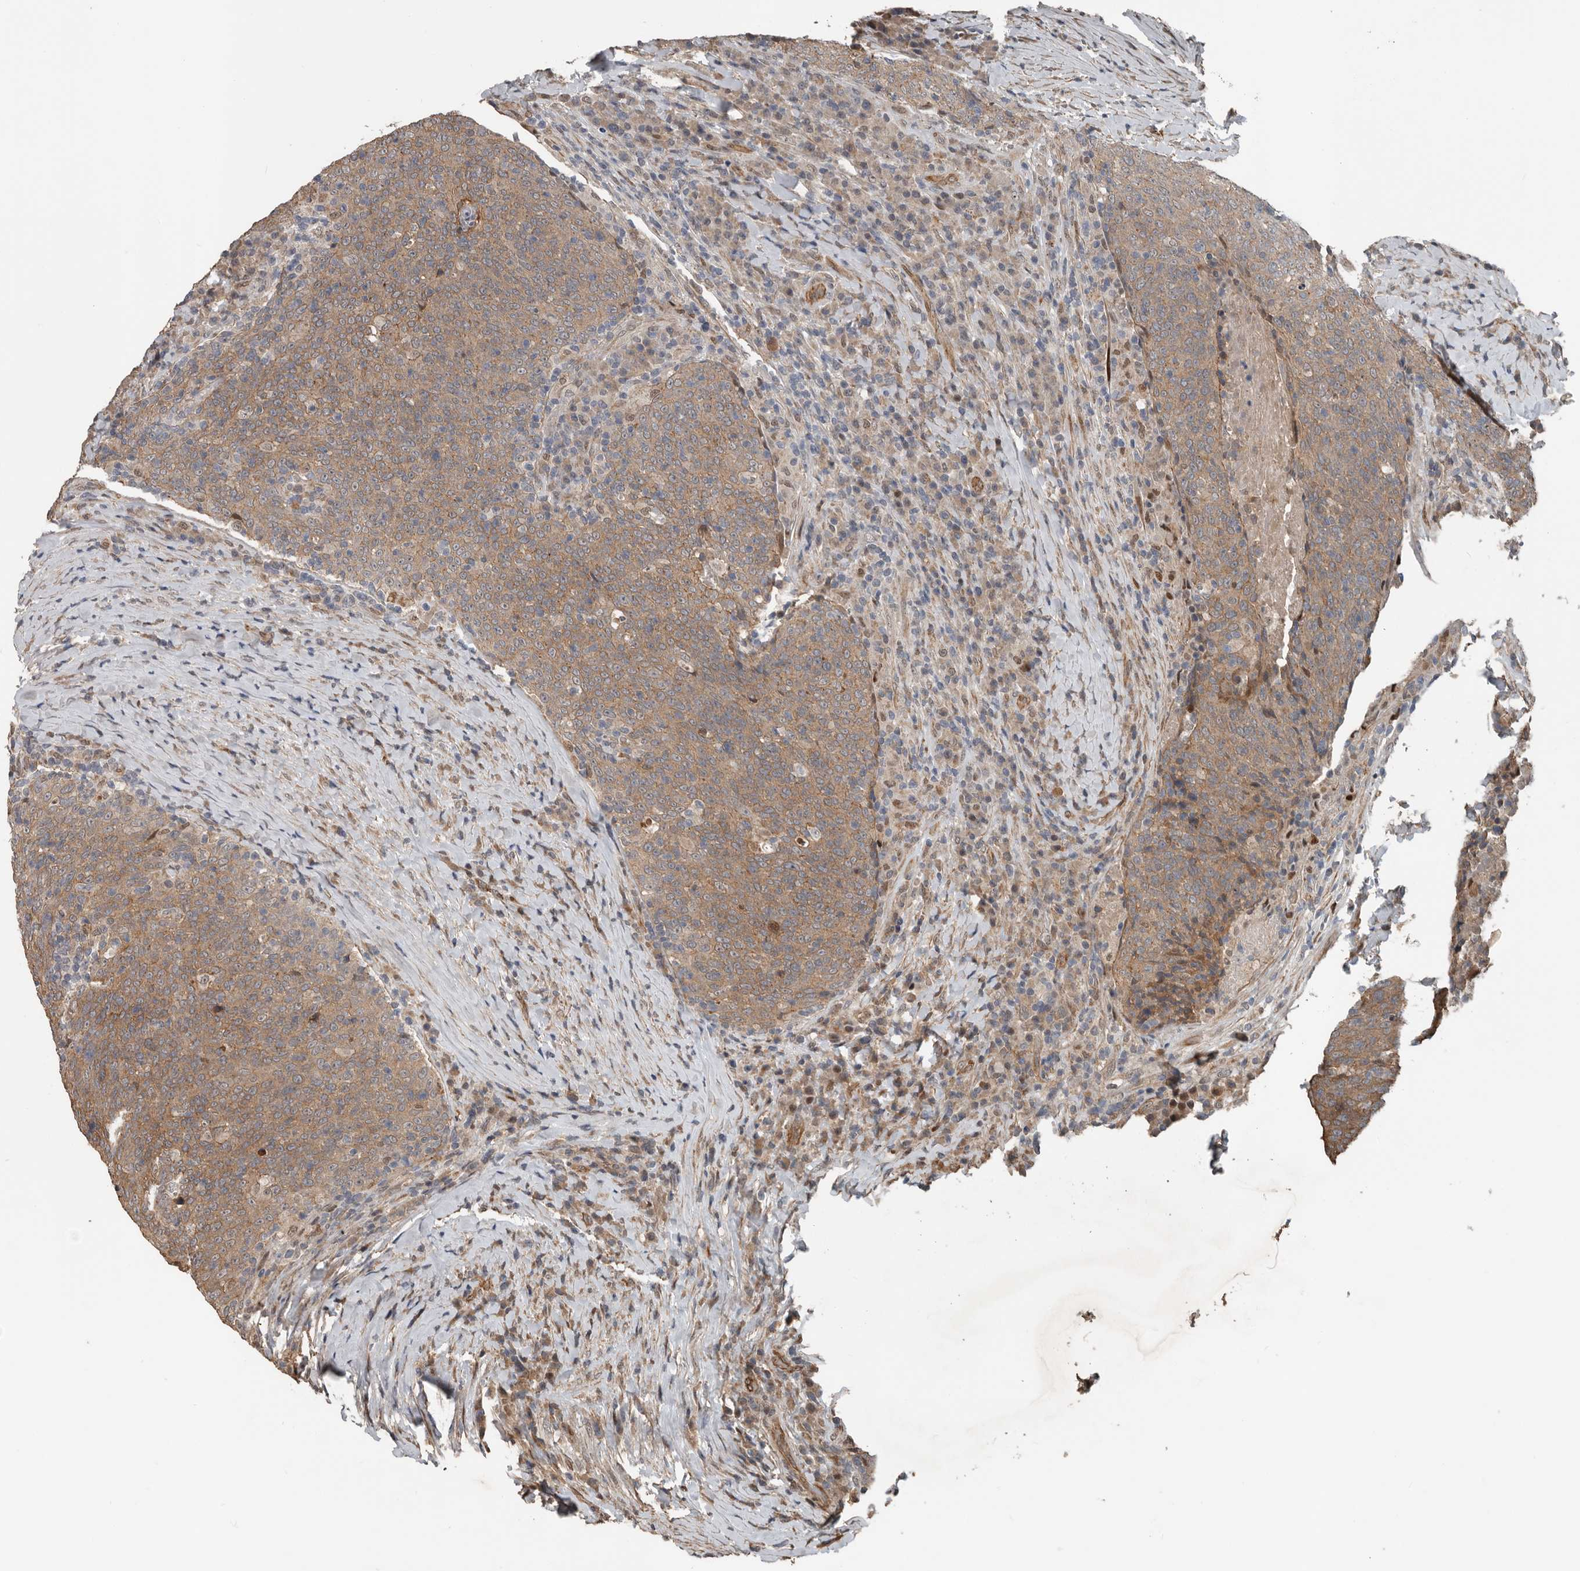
{"staining": {"intensity": "moderate", "quantity": ">75%", "location": "cytoplasmic/membranous"}, "tissue": "head and neck cancer", "cell_type": "Tumor cells", "image_type": "cancer", "snomed": [{"axis": "morphology", "description": "Squamous cell carcinoma, NOS"}, {"axis": "morphology", "description": "Squamous cell carcinoma, metastatic, NOS"}, {"axis": "topography", "description": "Lymph node"}, {"axis": "topography", "description": "Head-Neck"}], "caption": "An IHC photomicrograph of neoplastic tissue is shown. Protein staining in brown labels moderate cytoplasmic/membranous positivity in head and neck cancer (squamous cell carcinoma) within tumor cells.", "gene": "YOD1", "patient": {"sex": "male", "age": 62}}